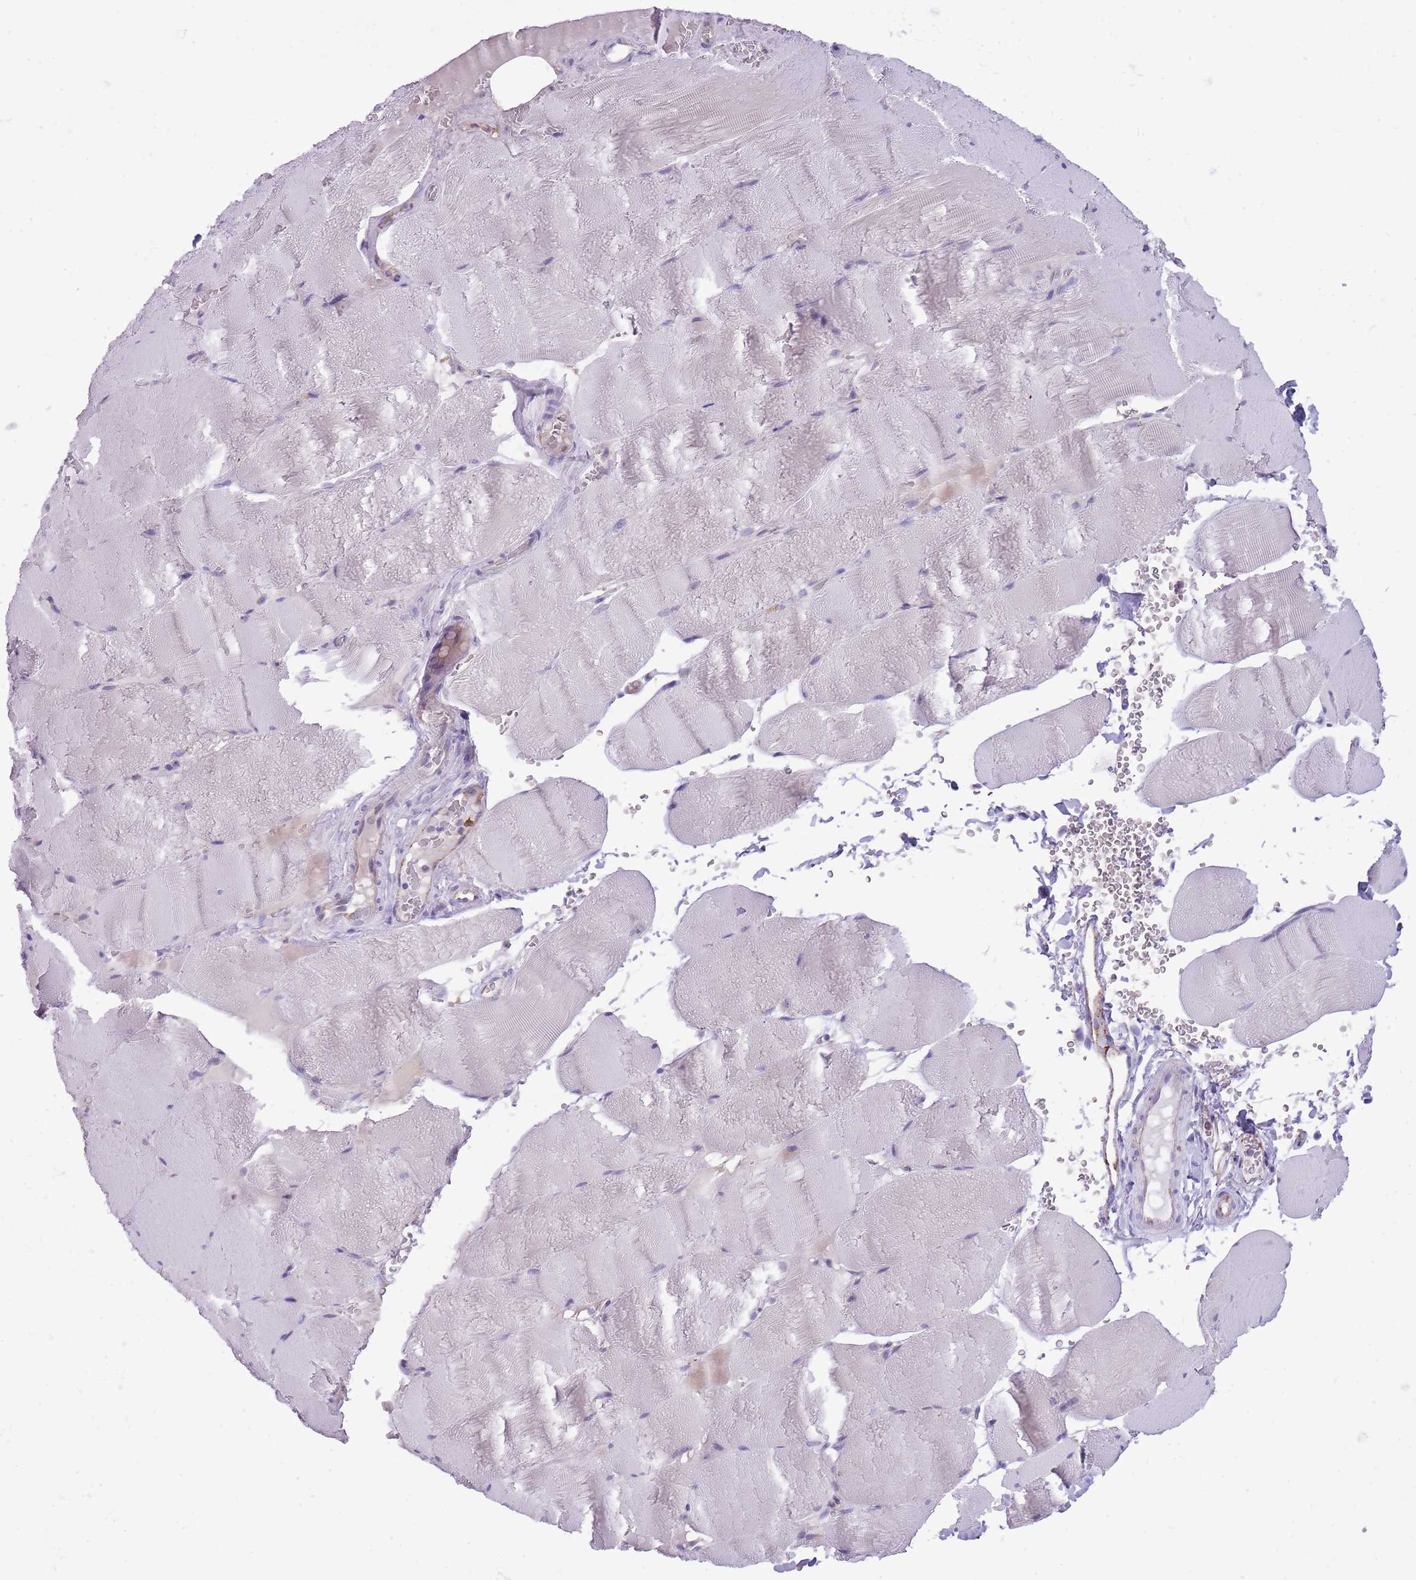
{"staining": {"intensity": "negative", "quantity": "none", "location": "none"}, "tissue": "skeletal muscle", "cell_type": "Myocytes", "image_type": "normal", "snomed": [{"axis": "morphology", "description": "Normal tissue, NOS"}, {"axis": "topography", "description": "Skeletal muscle"}, {"axis": "topography", "description": "Head-Neck"}], "caption": "Protein analysis of benign skeletal muscle displays no significant expression in myocytes.", "gene": "PCNX1", "patient": {"sex": "male", "age": 66}}